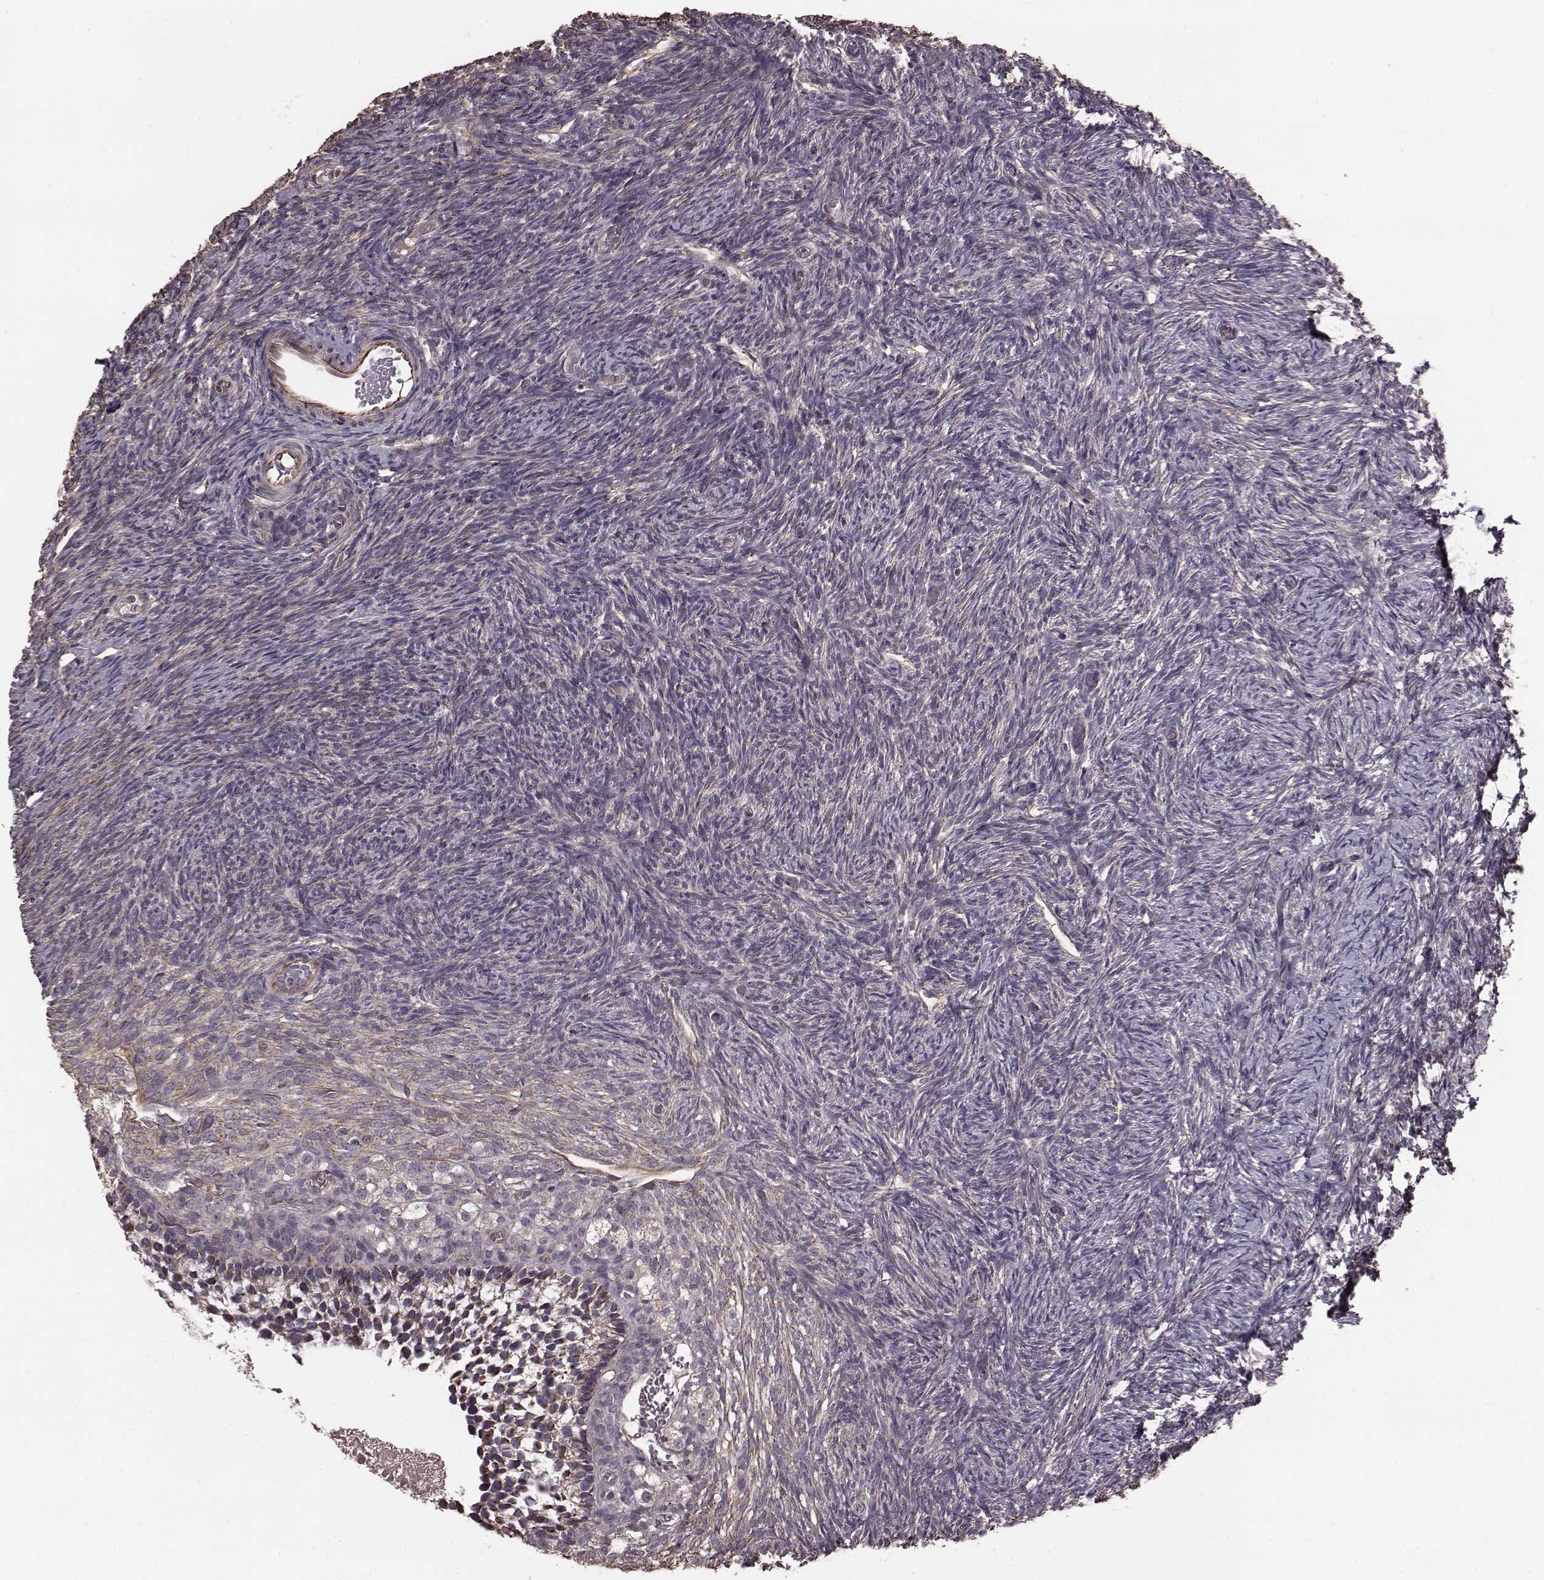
{"staining": {"intensity": "negative", "quantity": "none", "location": "none"}, "tissue": "ovary", "cell_type": "Ovarian stroma cells", "image_type": "normal", "snomed": [{"axis": "morphology", "description": "Normal tissue, NOS"}, {"axis": "topography", "description": "Ovary"}], "caption": "IHC of benign ovary demonstrates no positivity in ovarian stroma cells. Nuclei are stained in blue.", "gene": "NTF3", "patient": {"sex": "female", "age": 39}}